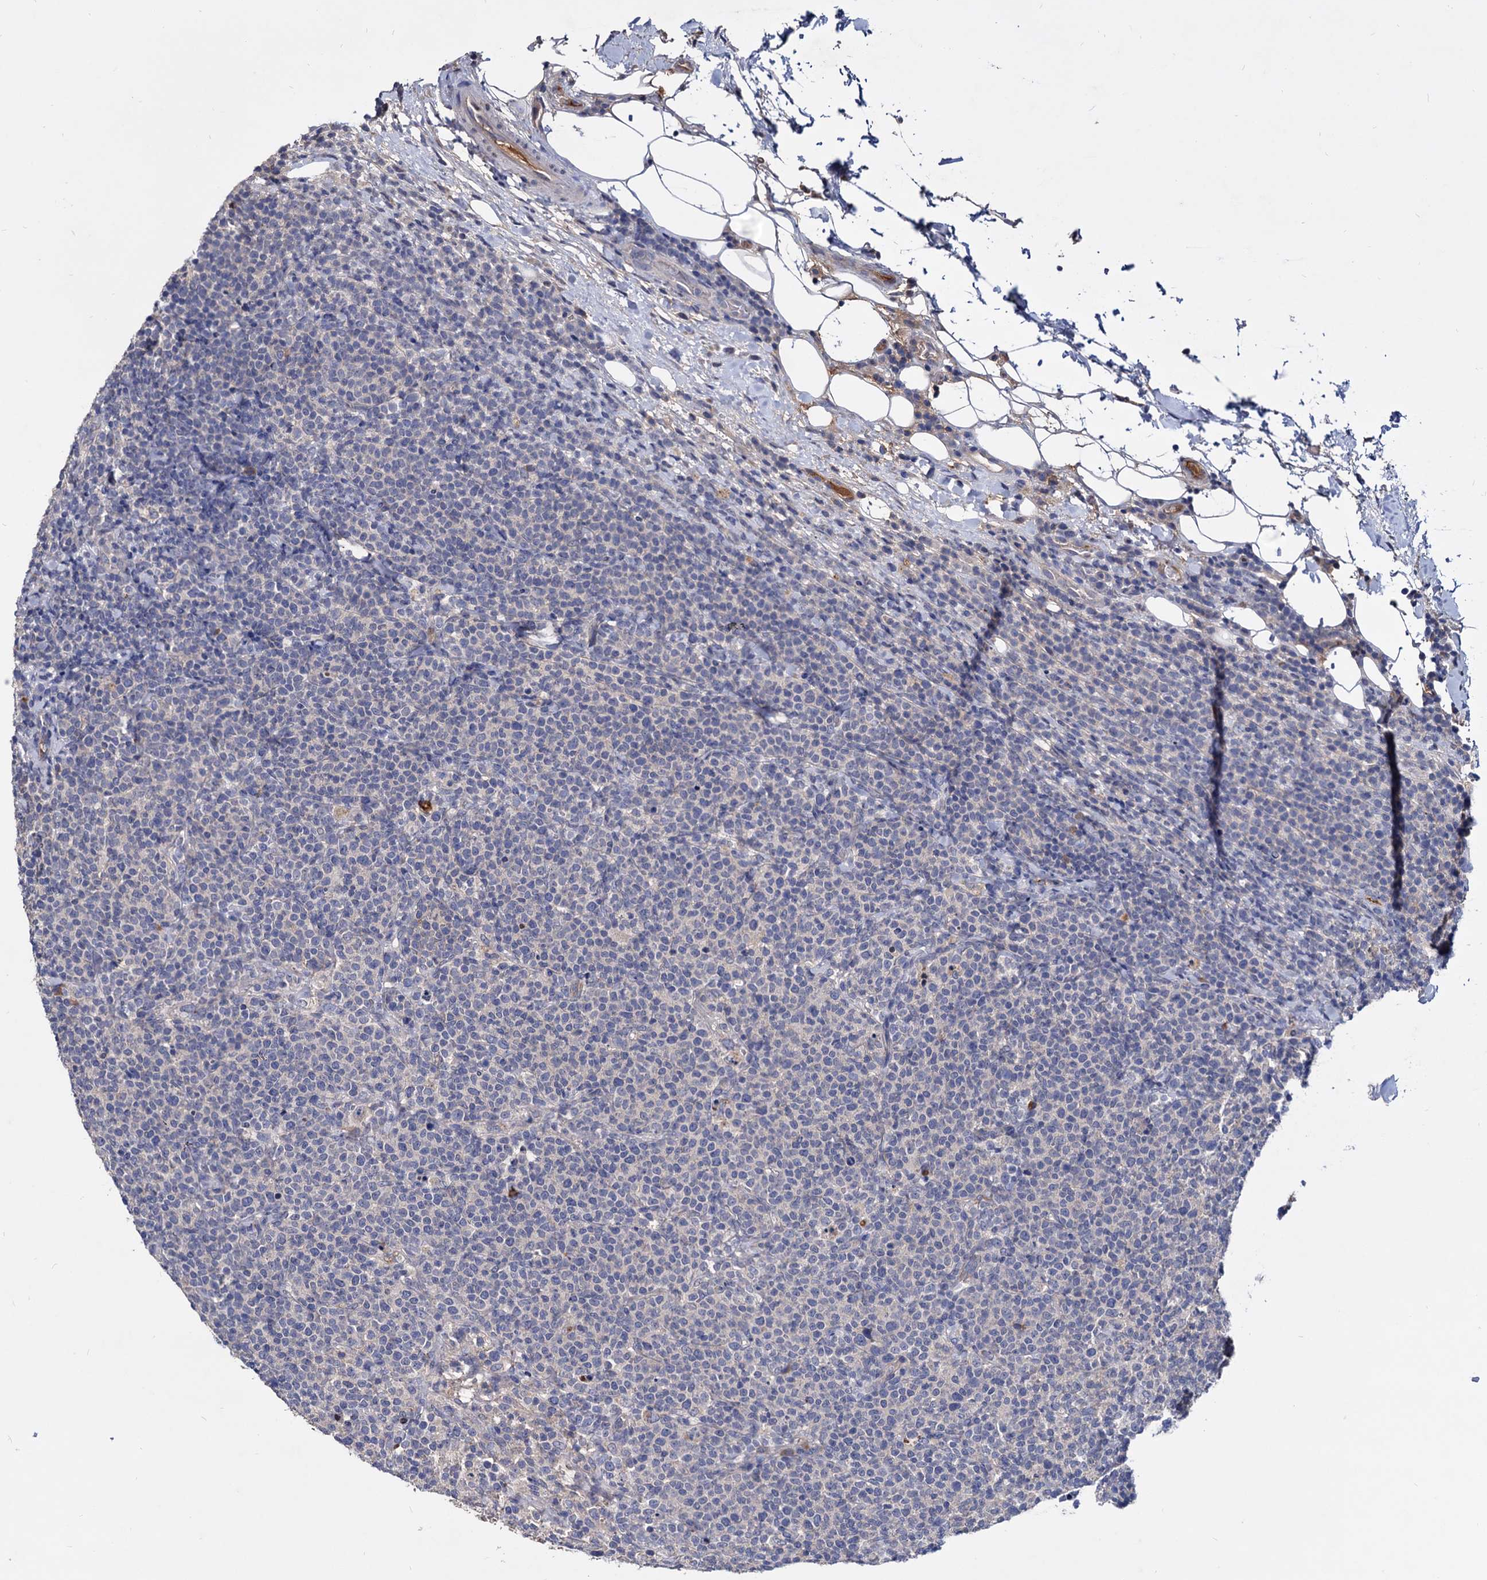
{"staining": {"intensity": "negative", "quantity": "none", "location": "none"}, "tissue": "lymphoma", "cell_type": "Tumor cells", "image_type": "cancer", "snomed": [{"axis": "morphology", "description": "Malignant lymphoma, non-Hodgkin's type, High grade"}, {"axis": "topography", "description": "Lymph node"}], "caption": "The histopathology image demonstrates no staining of tumor cells in lymphoma. (Brightfield microscopy of DAB (3,3'-diaminobenzidine) immunohistochemistry (IHC) at high magnification).", "gene": "NPAS4", "patient": {"sex": "male", "age": 61}}